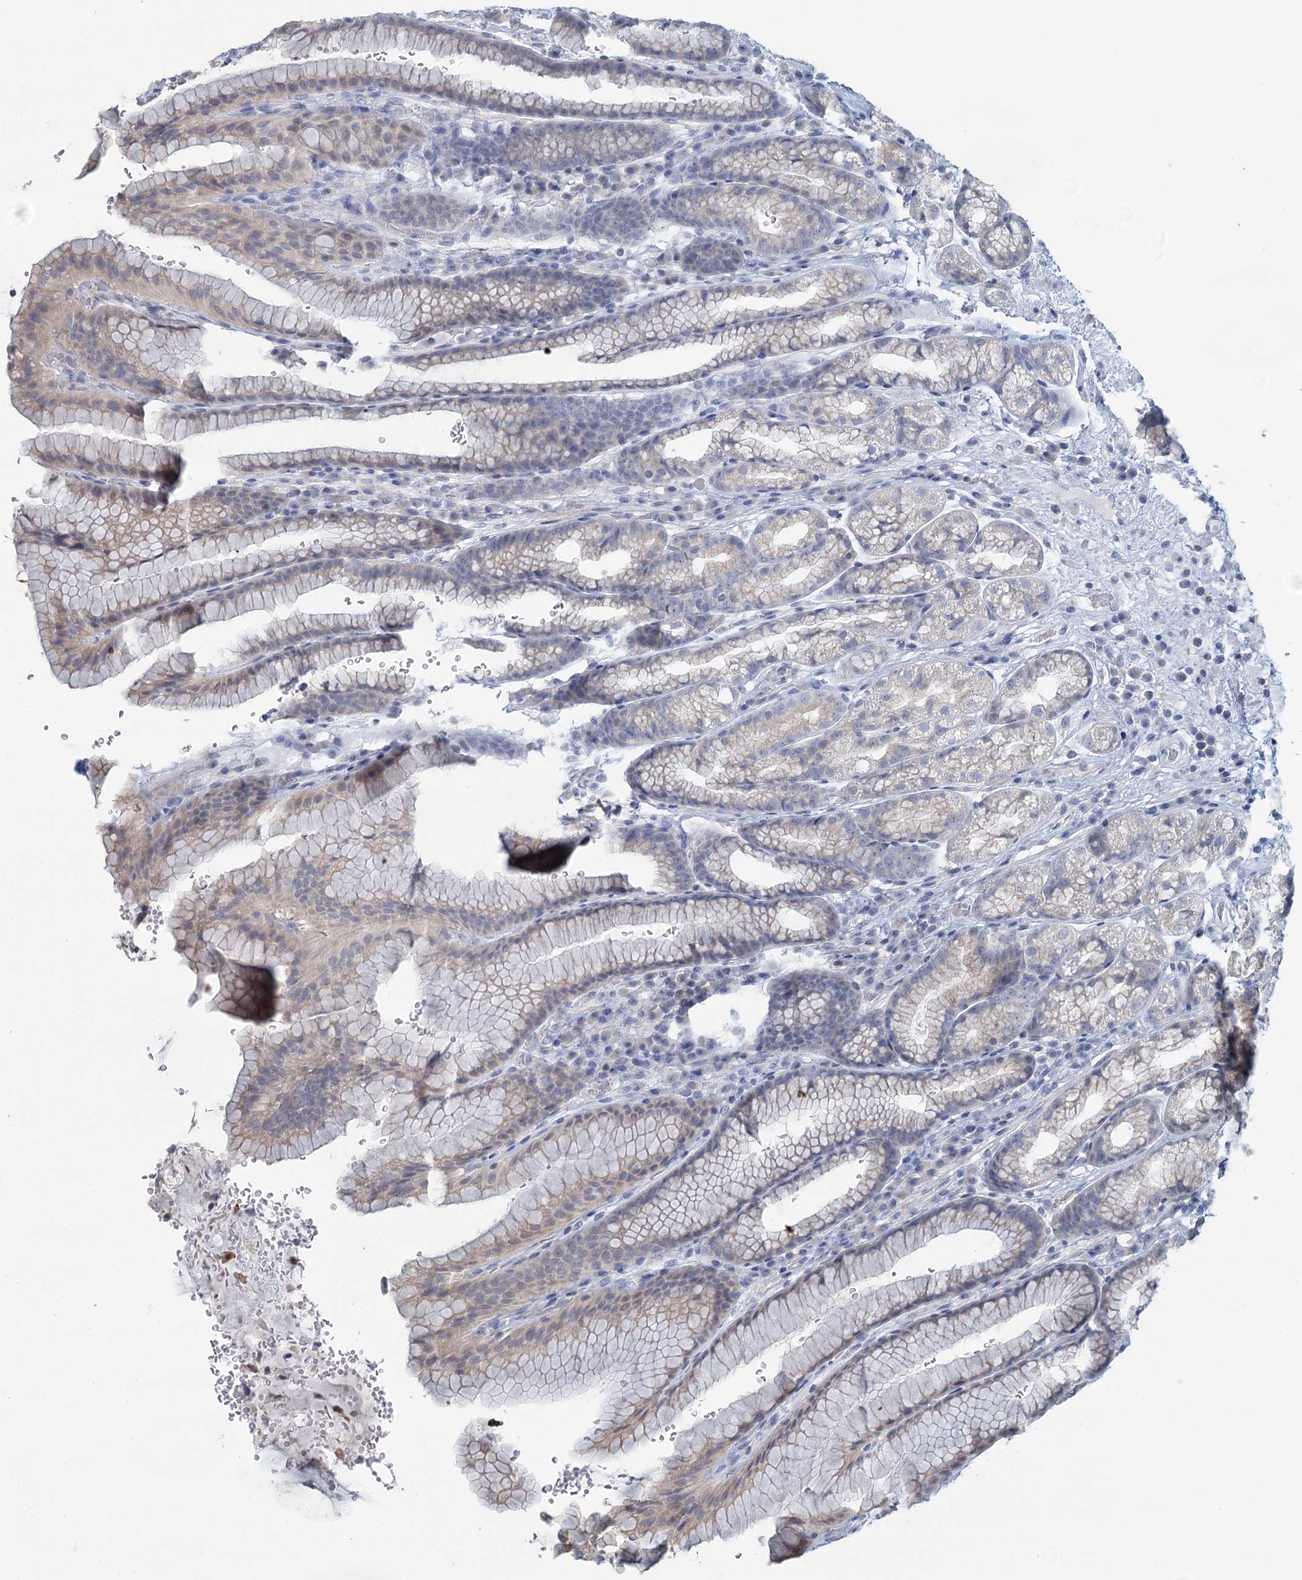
{"staining": {"intensity": "weak", "quantity": "<25%", "location": "cytoplasmic/membranous"}, "tissue": "stomach", "cell_type": "Glandular cells", "image_type": "normal", "snomed": [{"axis": "morphology", "description": "Normal tissue, NOS"}, {"axis": "morphology", "description": "Adenocarcinoma, NOS"}, {"axis": "topography", "description": "Stomach"}], "caption": "High power microscopy micrograph of an immunohistochemistry photomicrograph of normal stomach, revealing no significant expression in glandular cells. (DAB (3,3'-diaminobenzidine) immunohistochemistry (IHC) with hematoxylin counter stain).", "gene": "MYO7B", "patient": {"sex": "male", "age": 57}}